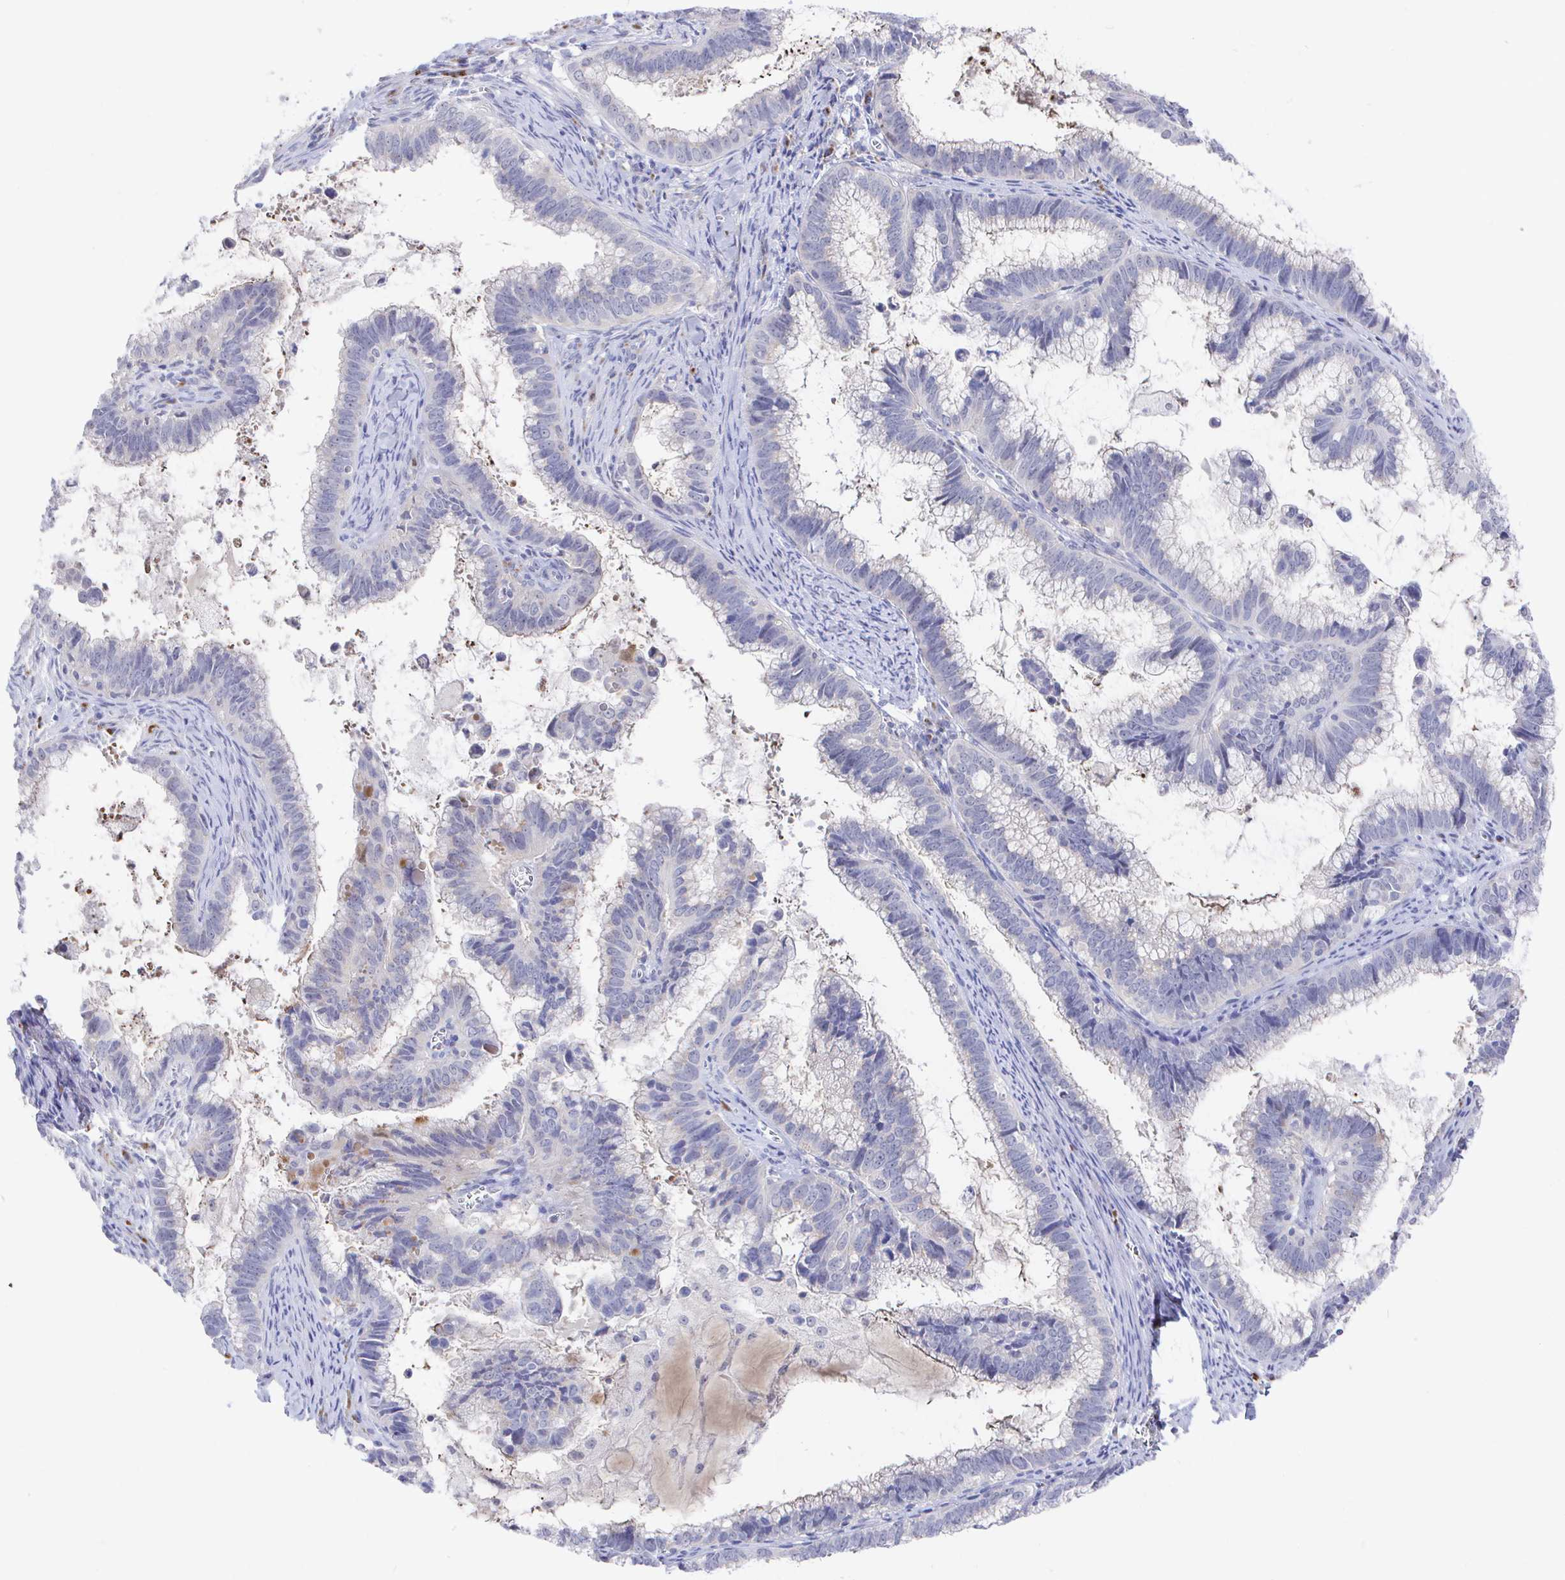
{"staining": {"intensity": "weak", "quantity": "<25%", "location": "cytoplasmic/membranous"}, "tissue": "cervical cancer", "cell_type": "Tumor cells", "image_type": "cancer", "snomed": [{"axis": "morphology", "description": "Adenocarcinoma, NOS"}, {"axis": "topography", "description": "Cervix"}], "caption": "Immunohistochemistry (IHC) of cervical cancer reveals no positivity in tumor cells.", "gene": "LRRC23", "patient": {"sex": "female", "age": 61}}